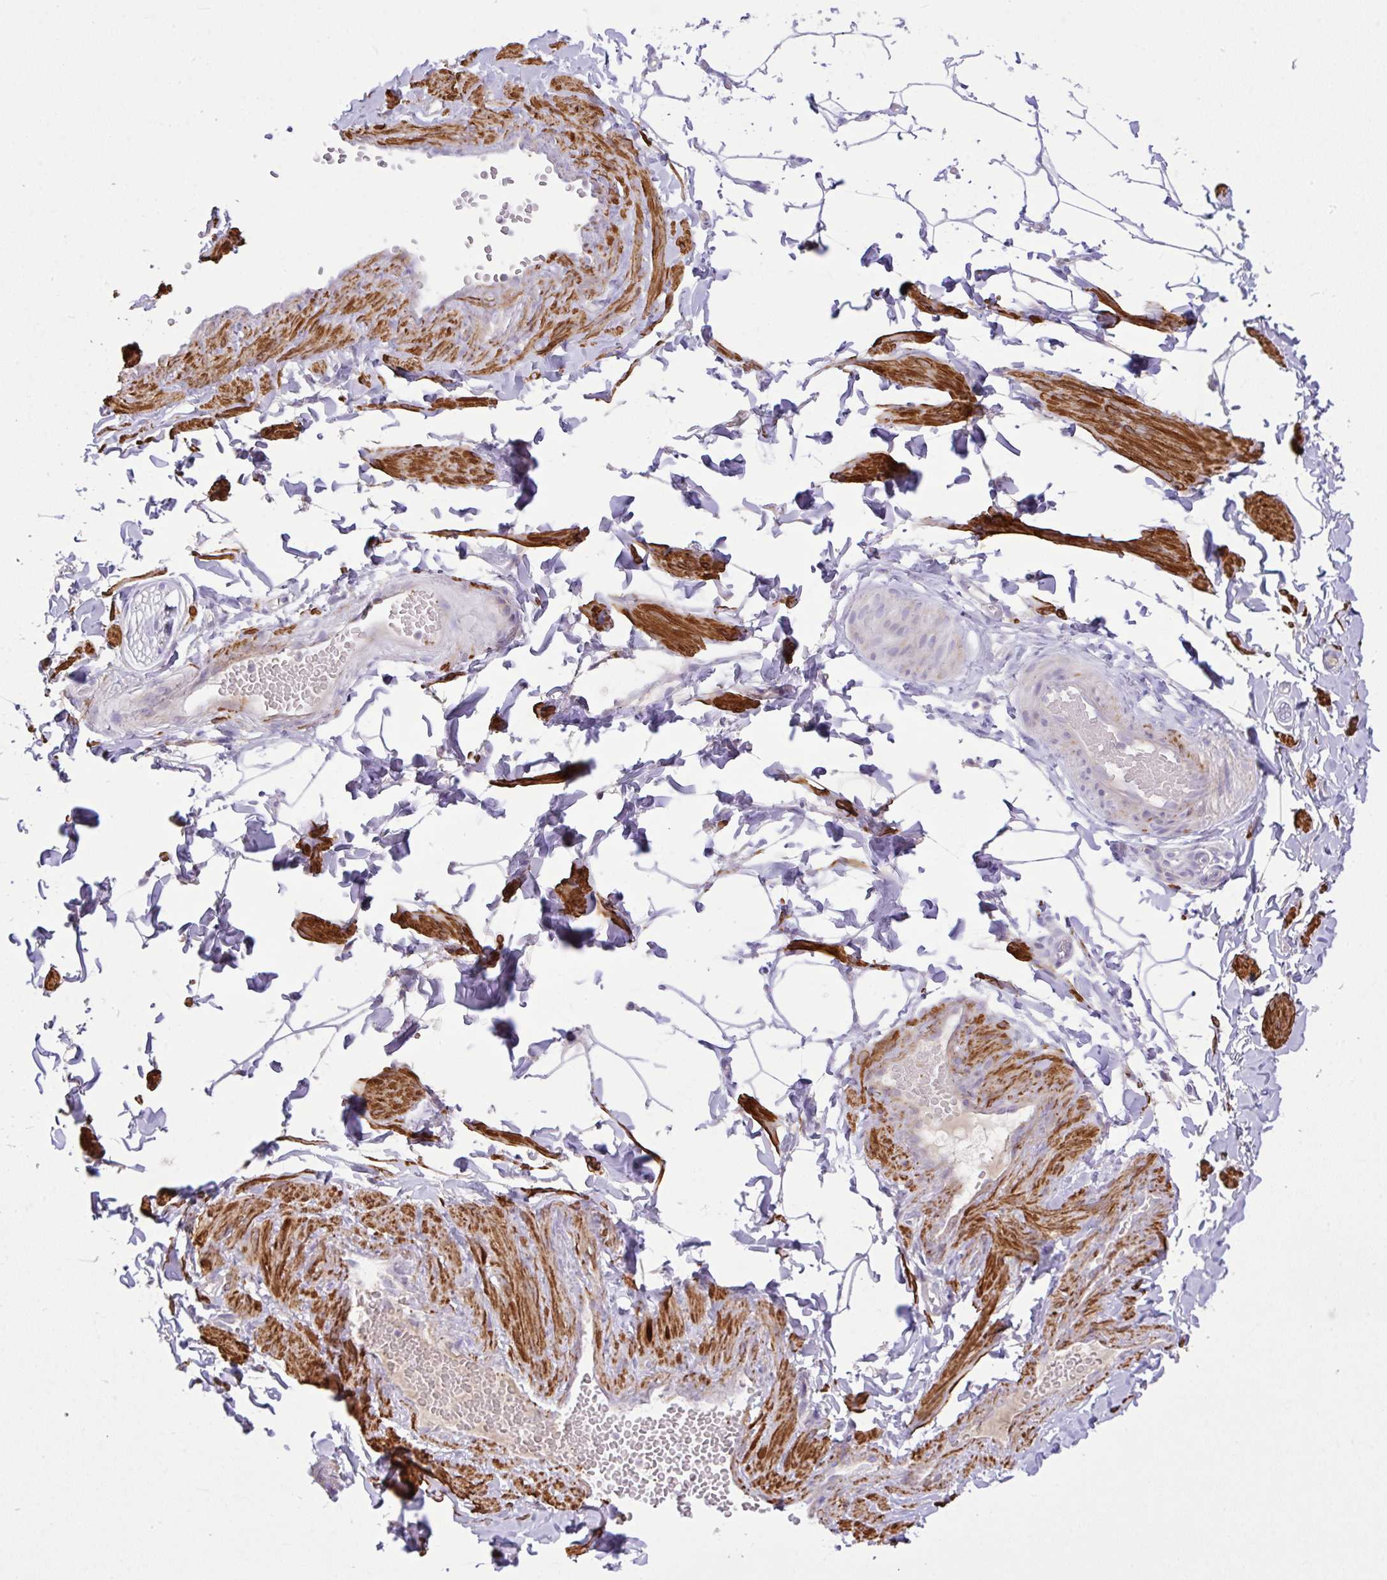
{"staining": {"intensity": "negative", "quantity": "none", "location": "none"}, "tissue": "adipose tissue", "cell_type": "Adipocytes", "image_type": "normal", "snomed": [{"axis": "morphology", "description": "Normal tissue, NOS"}, {"axis": "topography", "description": "Soft tissue"}, {"axis": "topography", "description": "Adipose tissue"}, {"axis": "topography", "description": "Vascular tissue"}, {"axis": "topography", "description": "Peripheral nerve tissue"}], "caption": "IHC of normal human adipose tissue exhibits no staining in adipocytes.", "gene": "CHDH", "patient": {"sex": "male", "age": 29}}